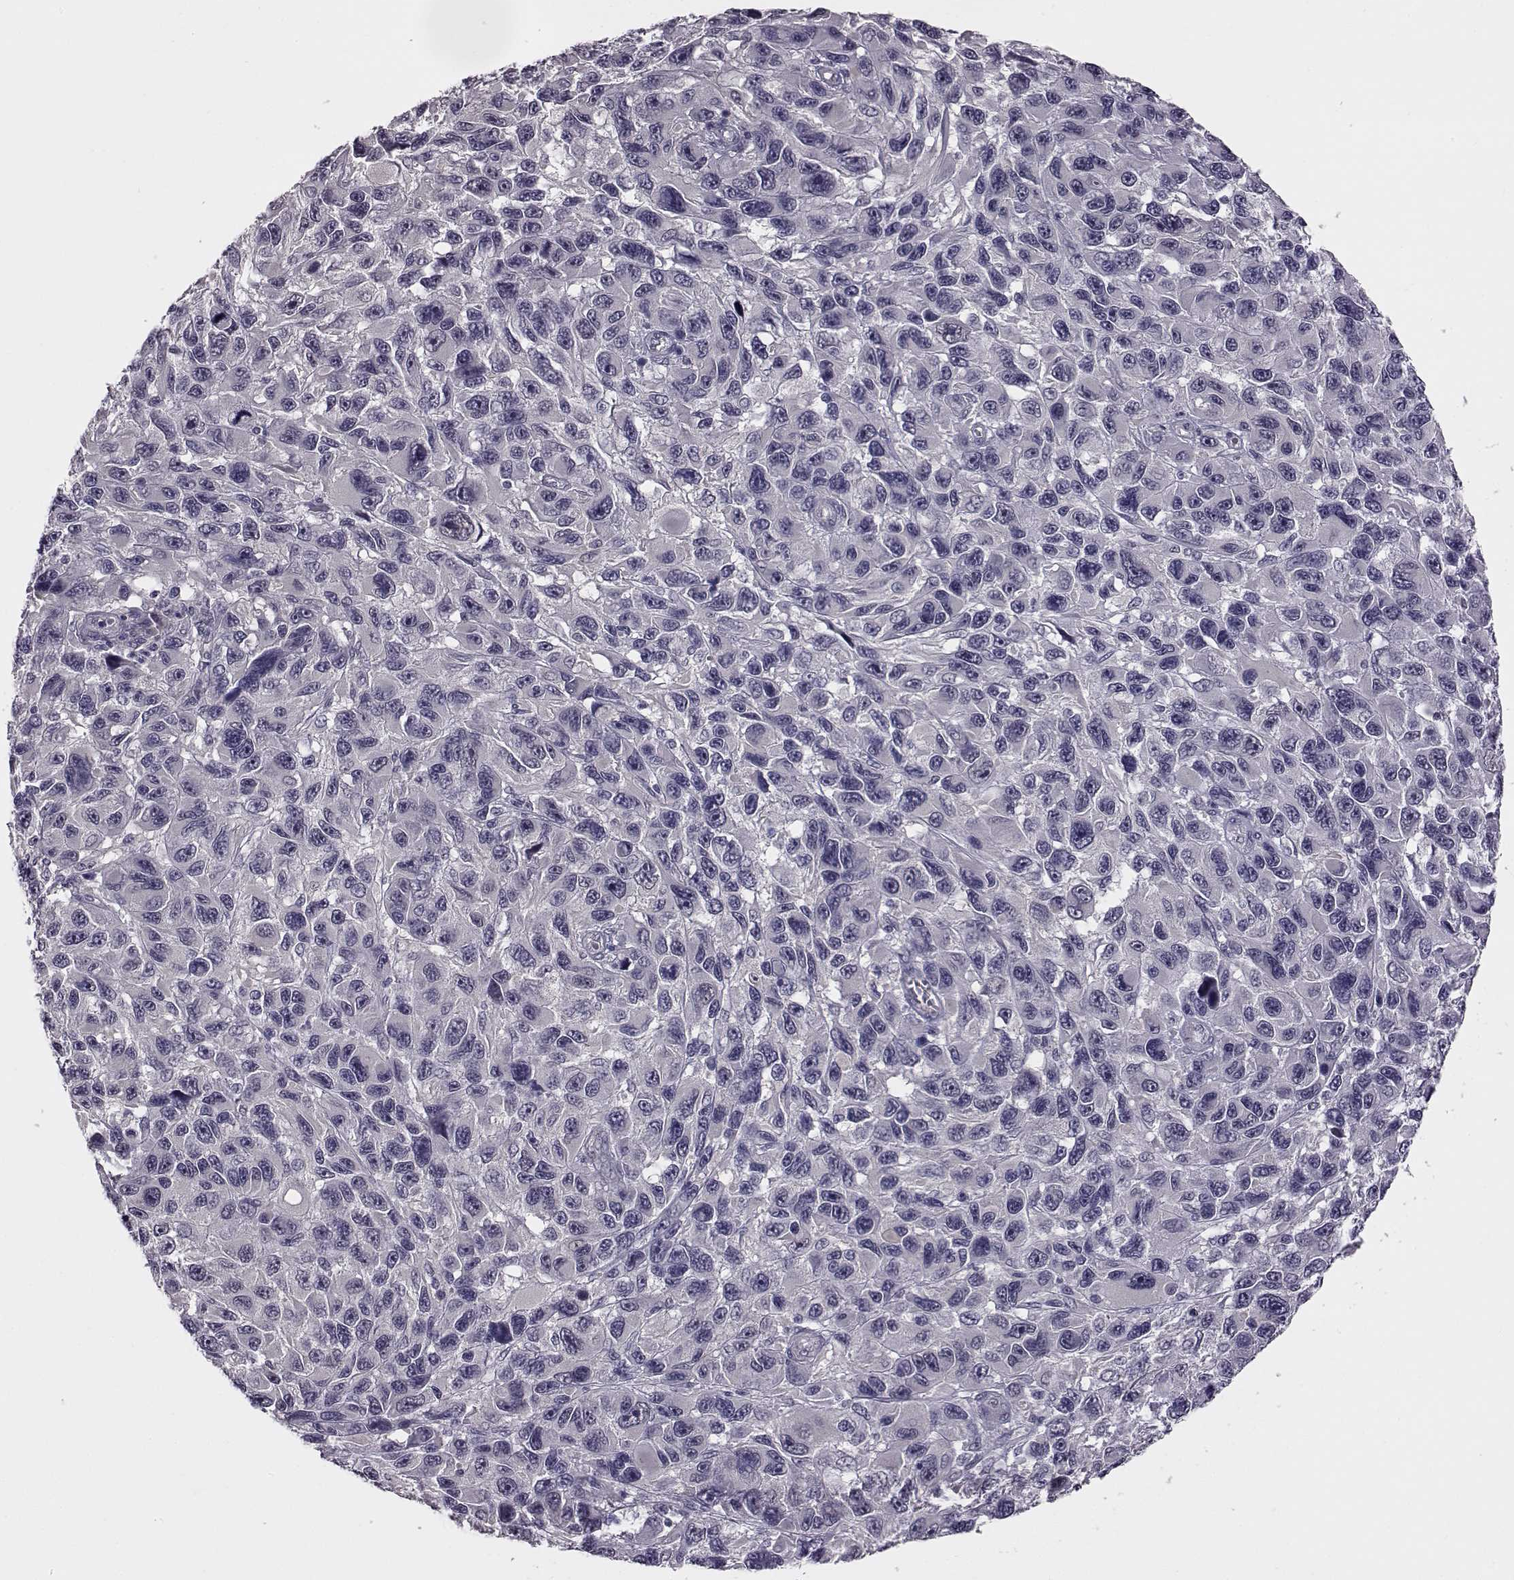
{"staining": {"intensity": "negative", "quantity": "none", "location": "none"}, "tissue": "melanoma", "cell_type": "Tumor cells", "image_type": "cancer", "snomed": [{"axis": "morphology", "description": "Malignant melanoma, NOS"}, {"axis": "topography", "description": "Skin"}], "caption": "There is no significant positivity in tumor cells of malignant melanoma.", "gene": "C10orf62", "patient": {"sex": "male", "age": 53}}